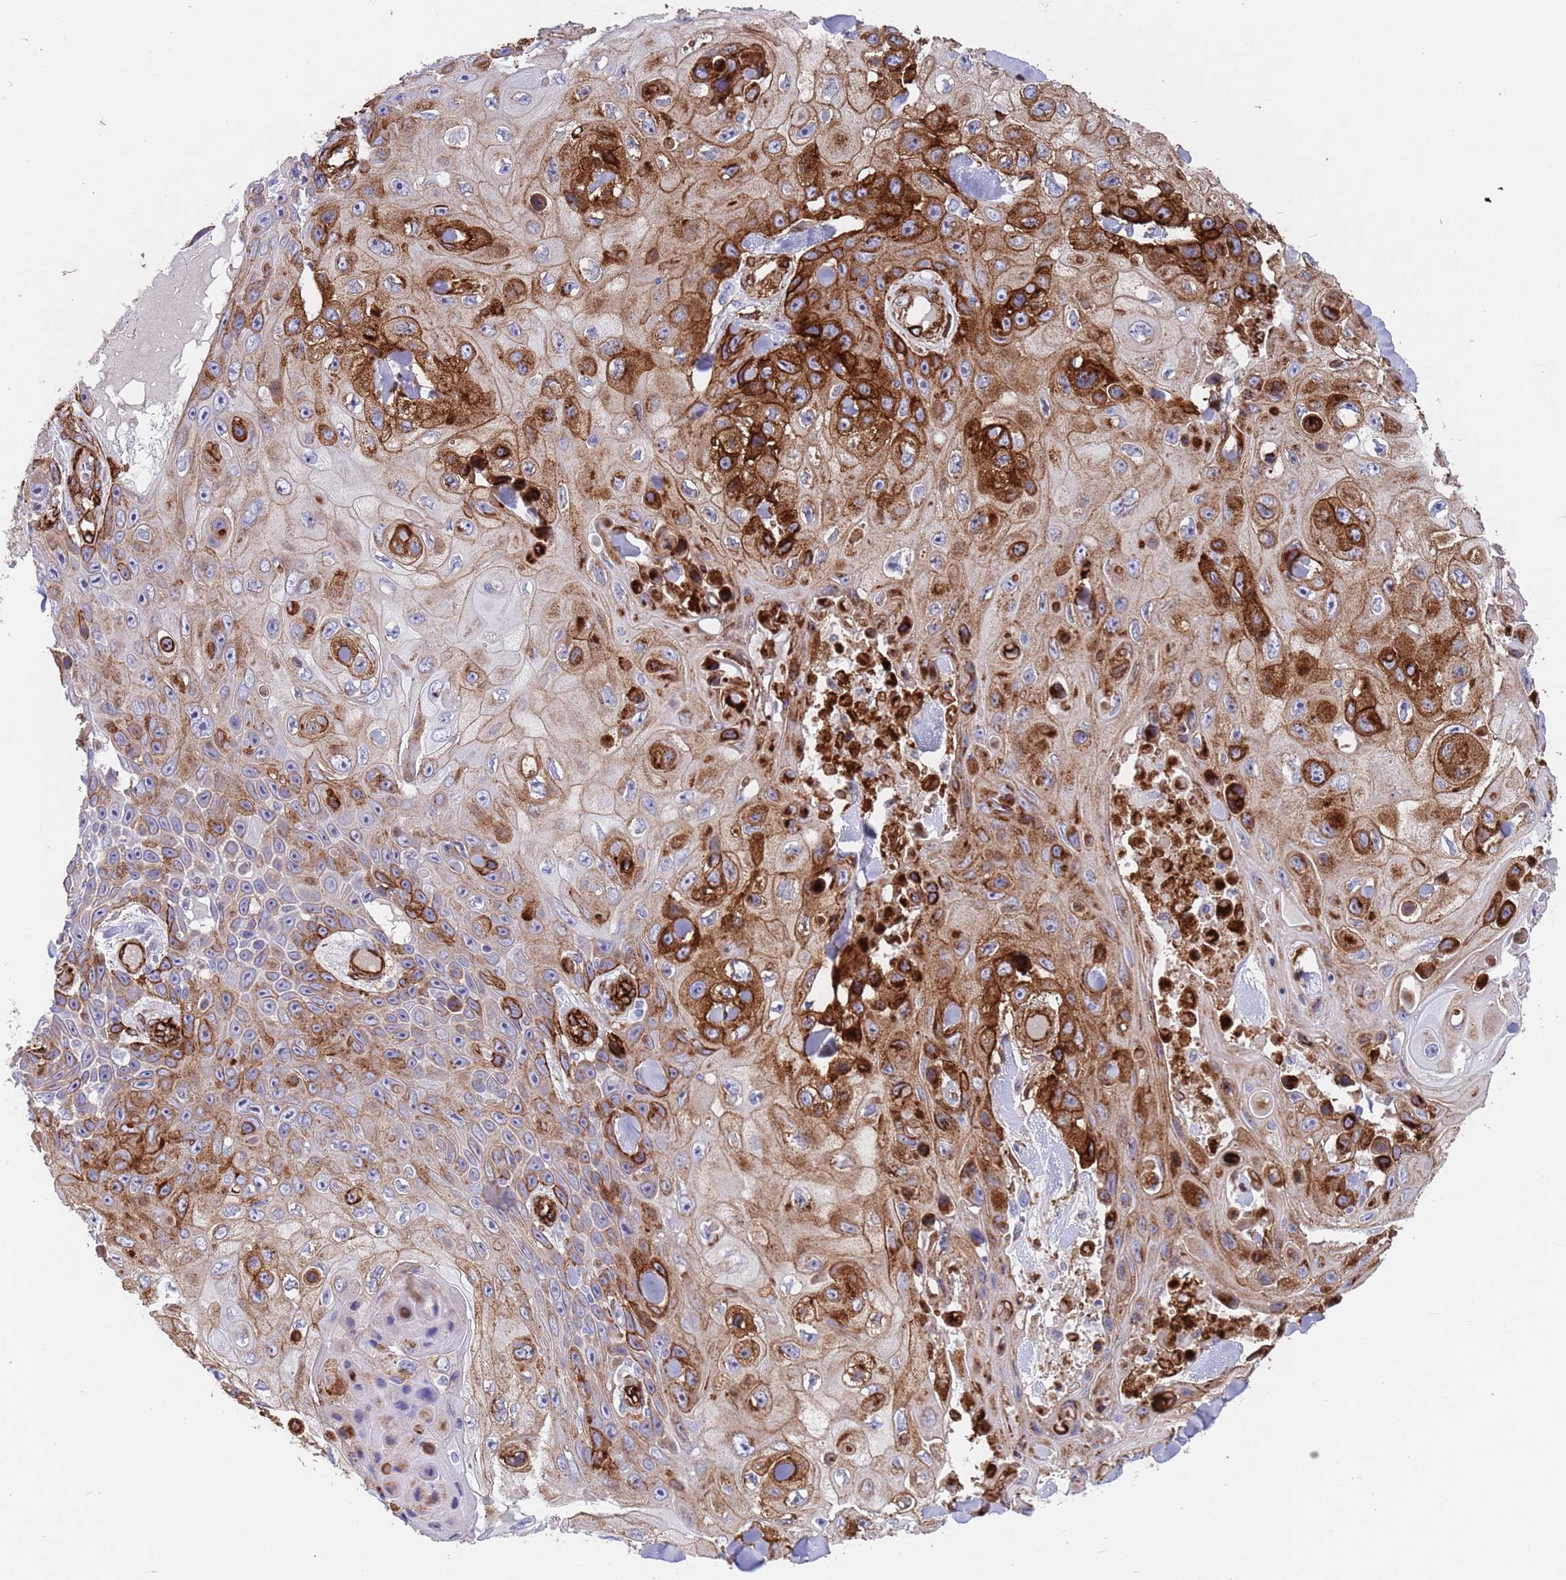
{"staining": {"intensity": "strong", "quantity": "25%-75%", "location": "cytoplasmic/membranous"}, "tissue": "skin cancer", "cell_type": "Tumor cells", "image_type": "cancer", "snomed": [{"axis": "morphology", "description": "Squamous cell carcinoma, NOS"}, {"axis": "topography", "description": "Skin"}], "caption": "The immunohistochemical stain highlights strong cytoplasmic/membranous positivity in tumor cells of squamous cell carcinoma (skin) tissue. Ihc stains the protein in brown and the nuclei are stained blue.", "gene": "CAV2", "patient": {"sex": "male", "age": 82}}